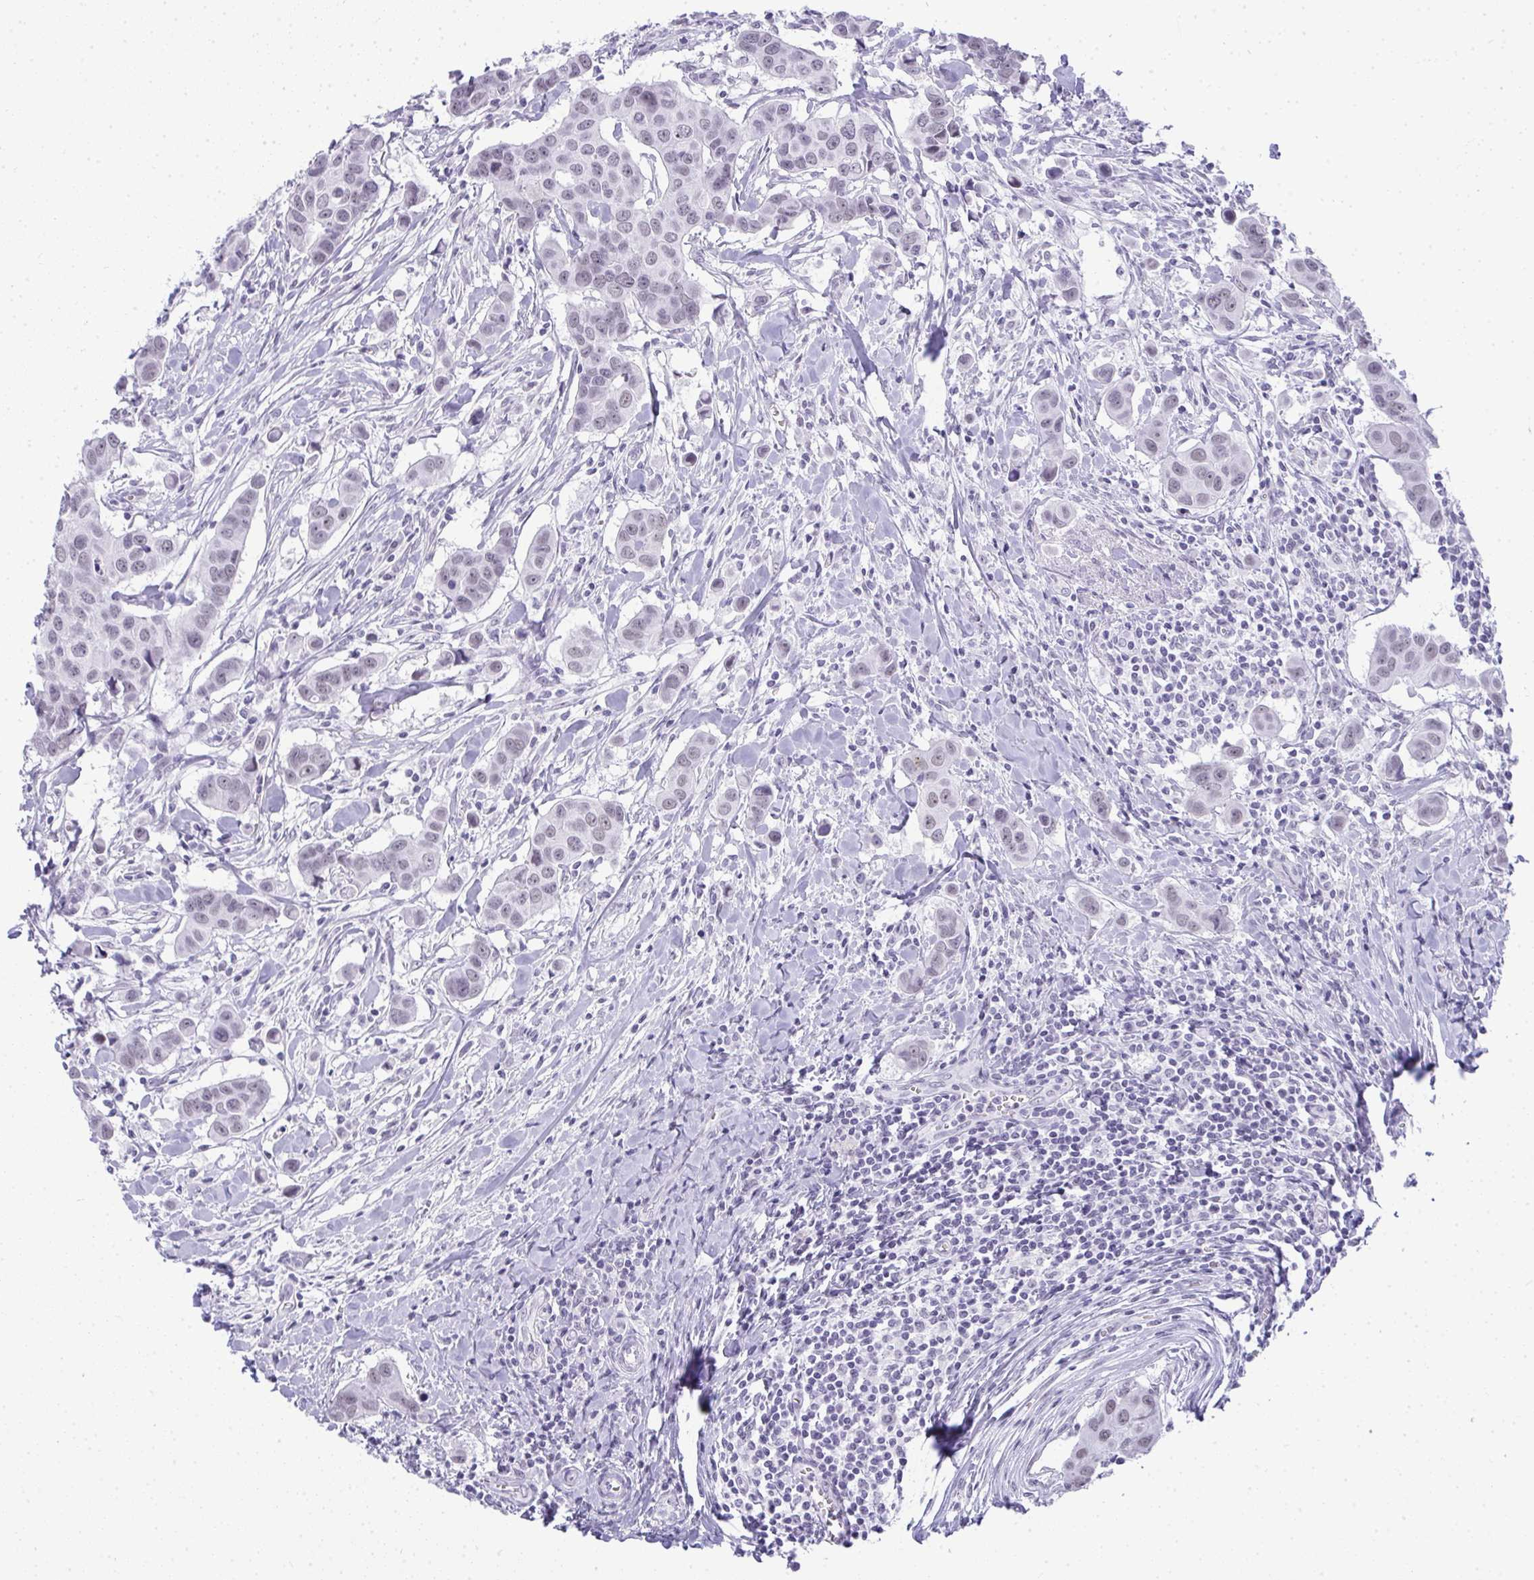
{"staining": {"intensity": "weak", "quantity": "<25%", "location": "nuclear"}, "tissue": "breast cancer", "cell_type": "Tumor cells", "image_type": "cancer", "snomed": [{"axis": "morphology", "description": "Duct carcinoma"}, {"axis": "topography", "description": "Breast"}], "caption": "Immunohistochemistry (IHC) micrograph of neoplastic tissue: breast cancer stained with DAB (3,3'-diaminobenzidine) shows no significant protein staining in tumor cells.", "gene": "PLA2G1B", "patient": {"sex": "female", "age": 24}}